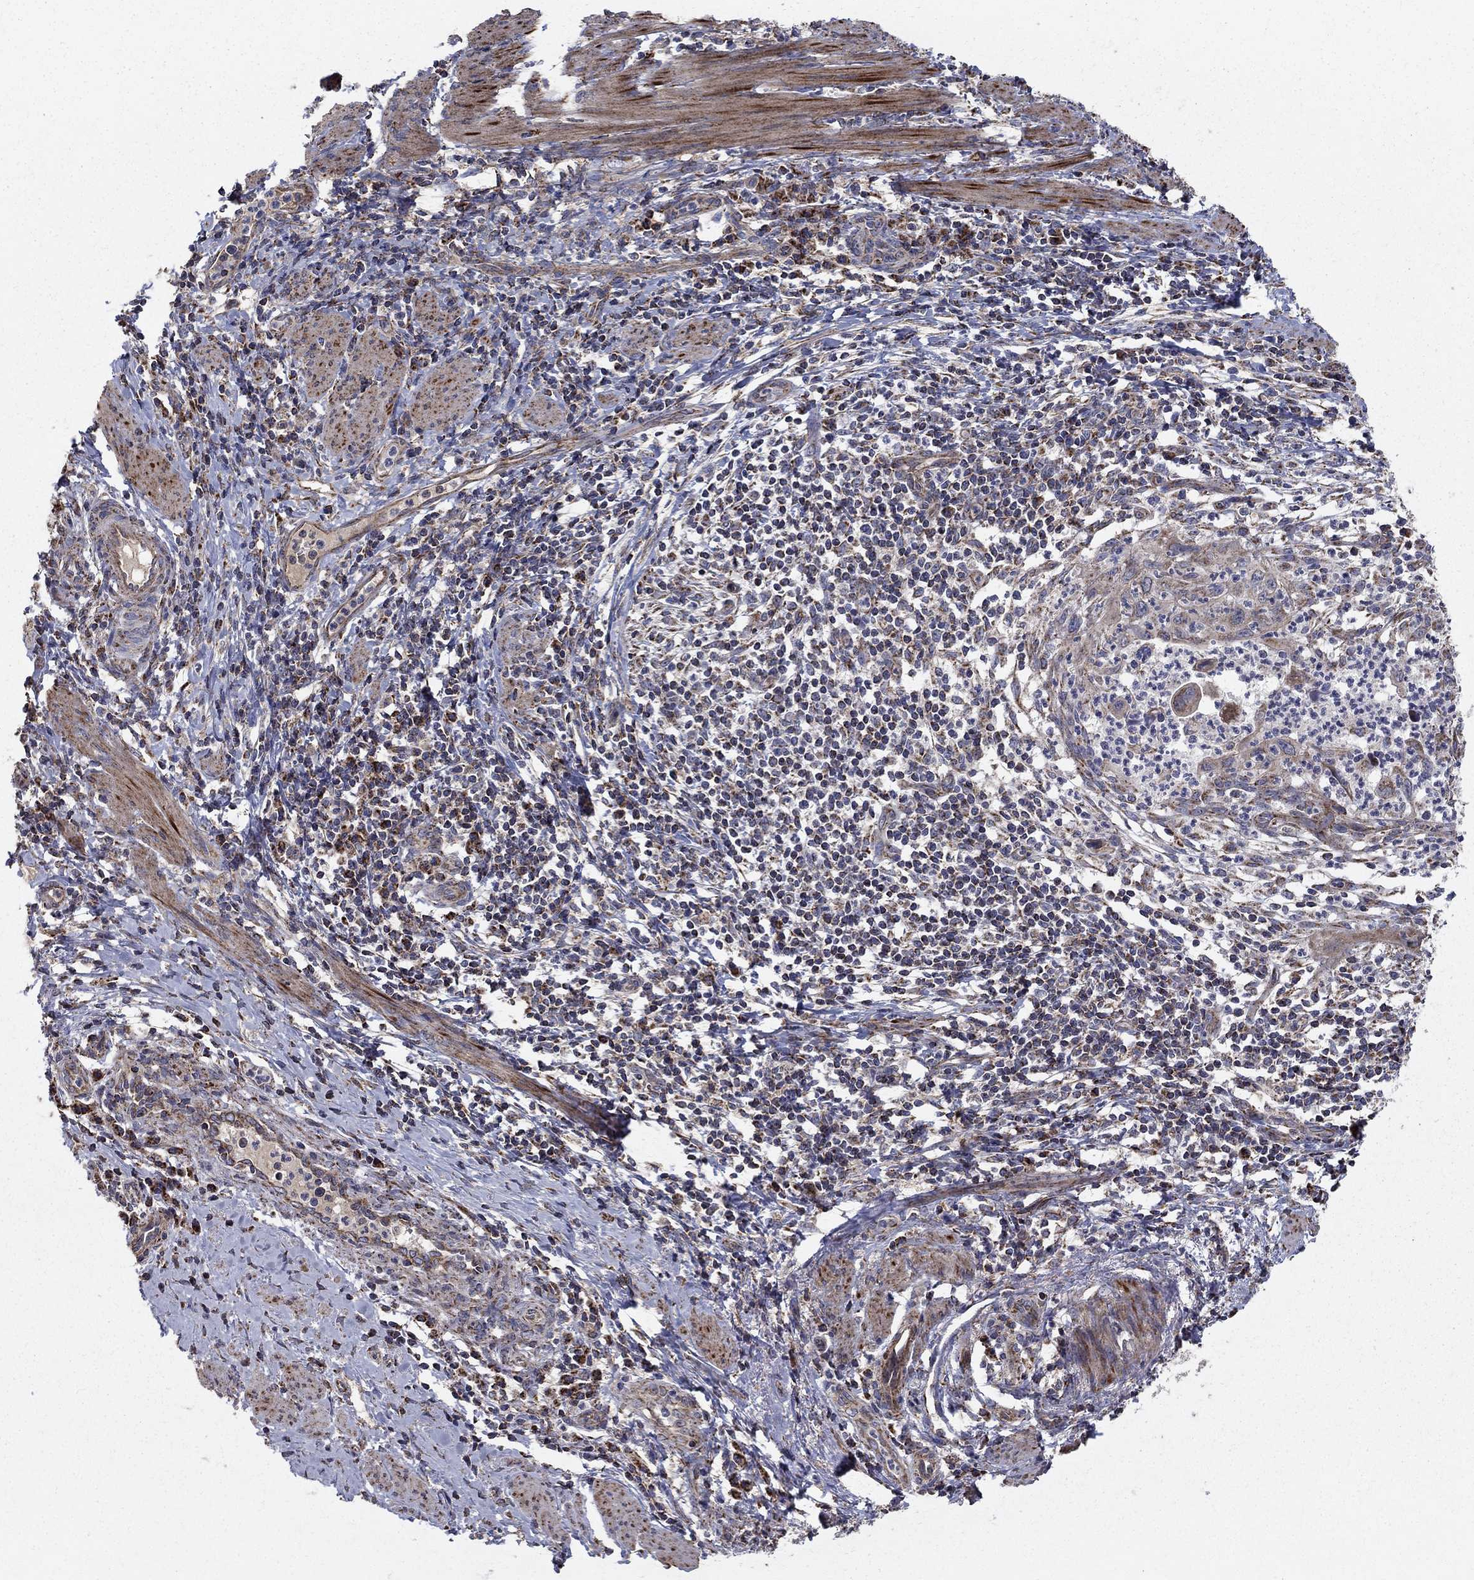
{"staining": {"intensity": "moderate", "quantity": "<25%", "location": "cytoplasmic/membranous"}, "tissue": "cervical cancer", "cell_type": "Tumor cells", "image_type": "cancer", "snomed": [{"axis": "morphology", "description": "Squamous cell carcinoma, NOS"}, {"axis": "topography", "description": "Cervix"}], "caption": "Cervical cancer (squamous cell carcinoma) stained with a brown dye reveals moderate cytoplasmic/membranous positive expression in approximately <25% of tumor cells.", "gene": "NDUFS8", "patient": {"sex": "female", "age": 26}}